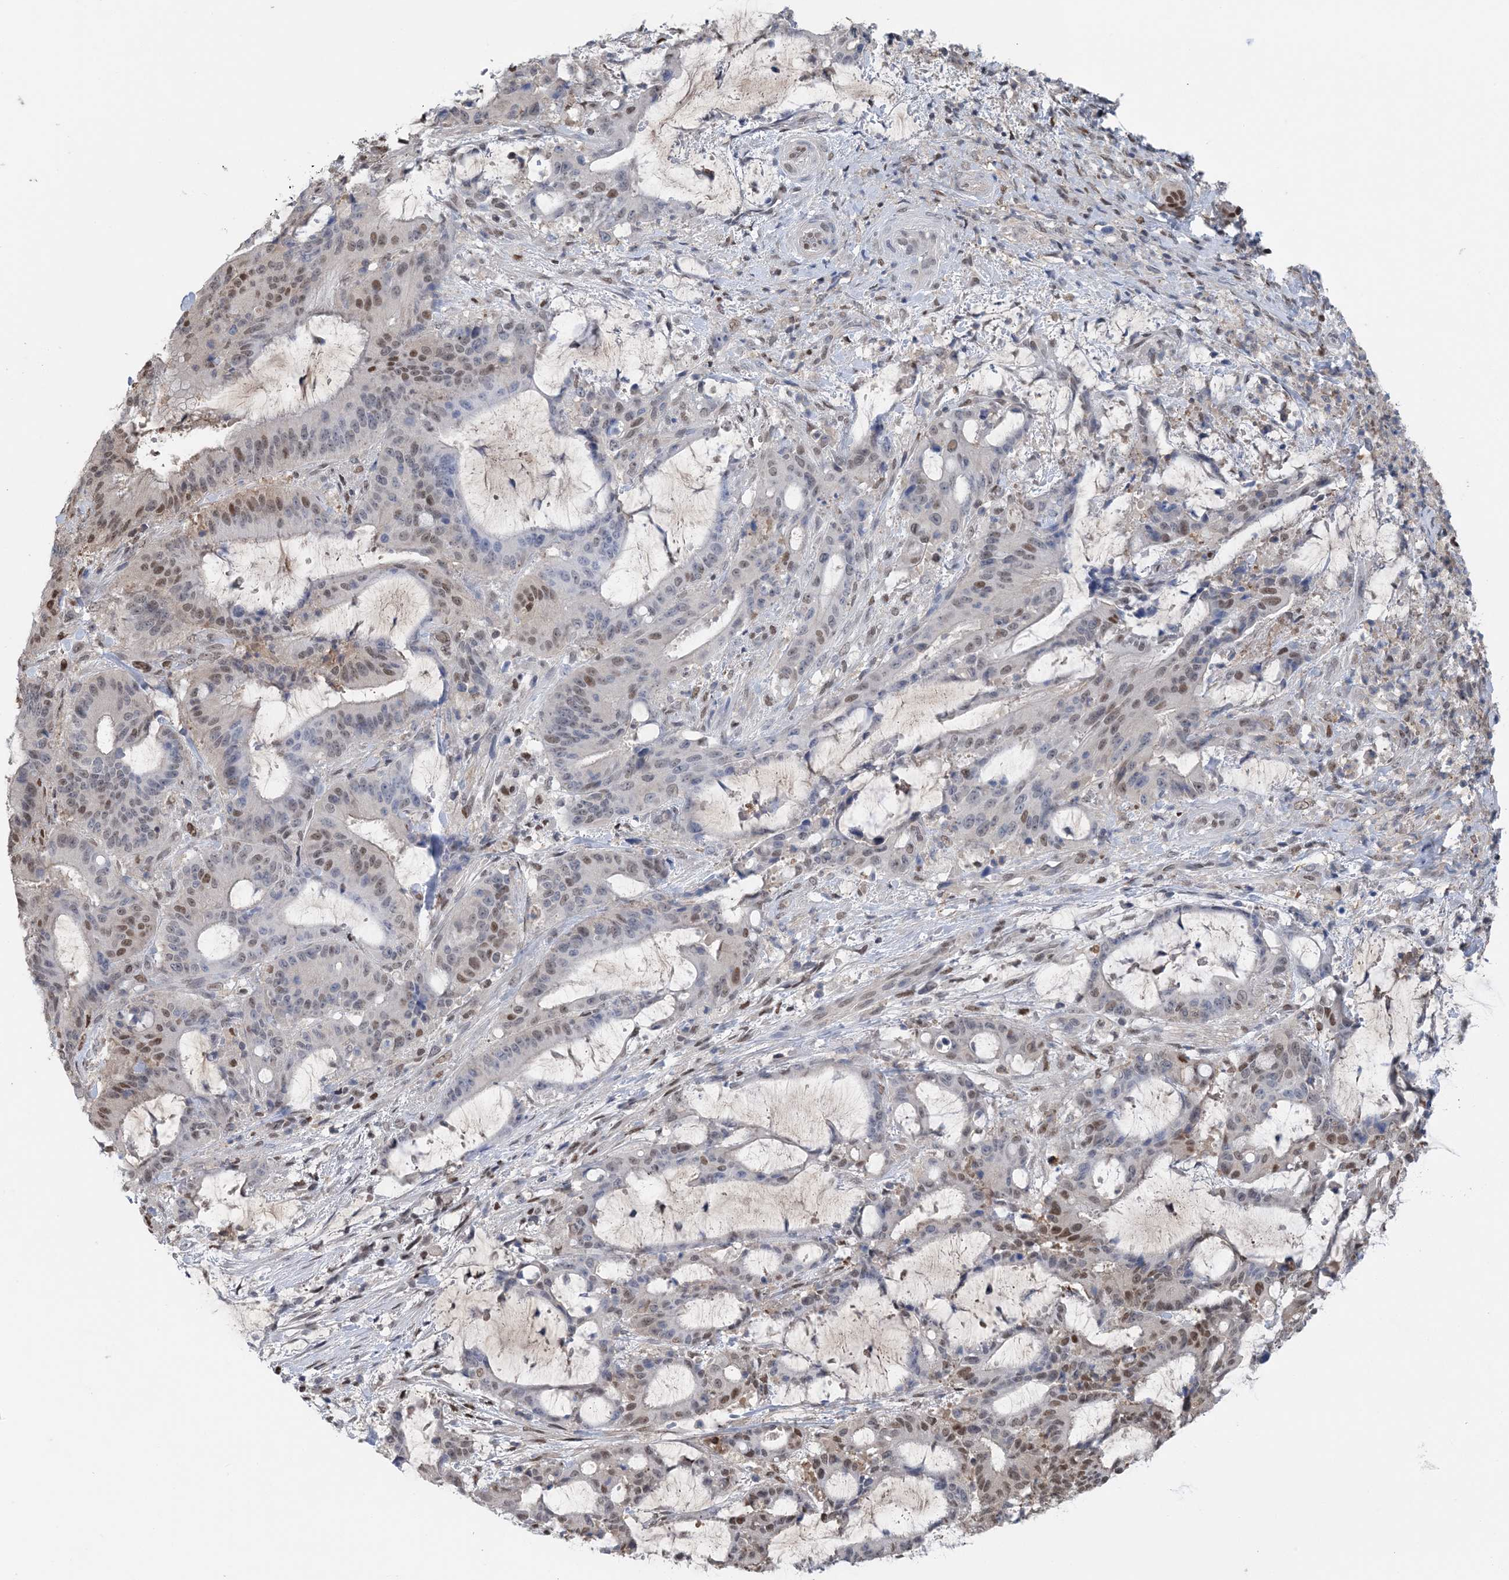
{"staining": {"intensity": "moderate", "quantity": "25%-75%", "location": "nuclear"}, "tissue": "liver cancer", "cell_type": "Tumor cells", "image_type": "cancer", "snomed": [{"axis": "morphology", "description": "Normal tissue, NOS"}, {"axis": "morphology", "description": "Cholangiocarcinoma"}, {"axis": "topography", "description": "Liver"}, {"axis": "topography", "description": "Peripheral nerve tissue"}], "caption": "A brown stain labels moderate nuclear staining of a protein in human cholangiocarcinoma (liver) tumor cells.", "gene": "HIKESHI", "patient": {"sex": "female", "age": 73}}